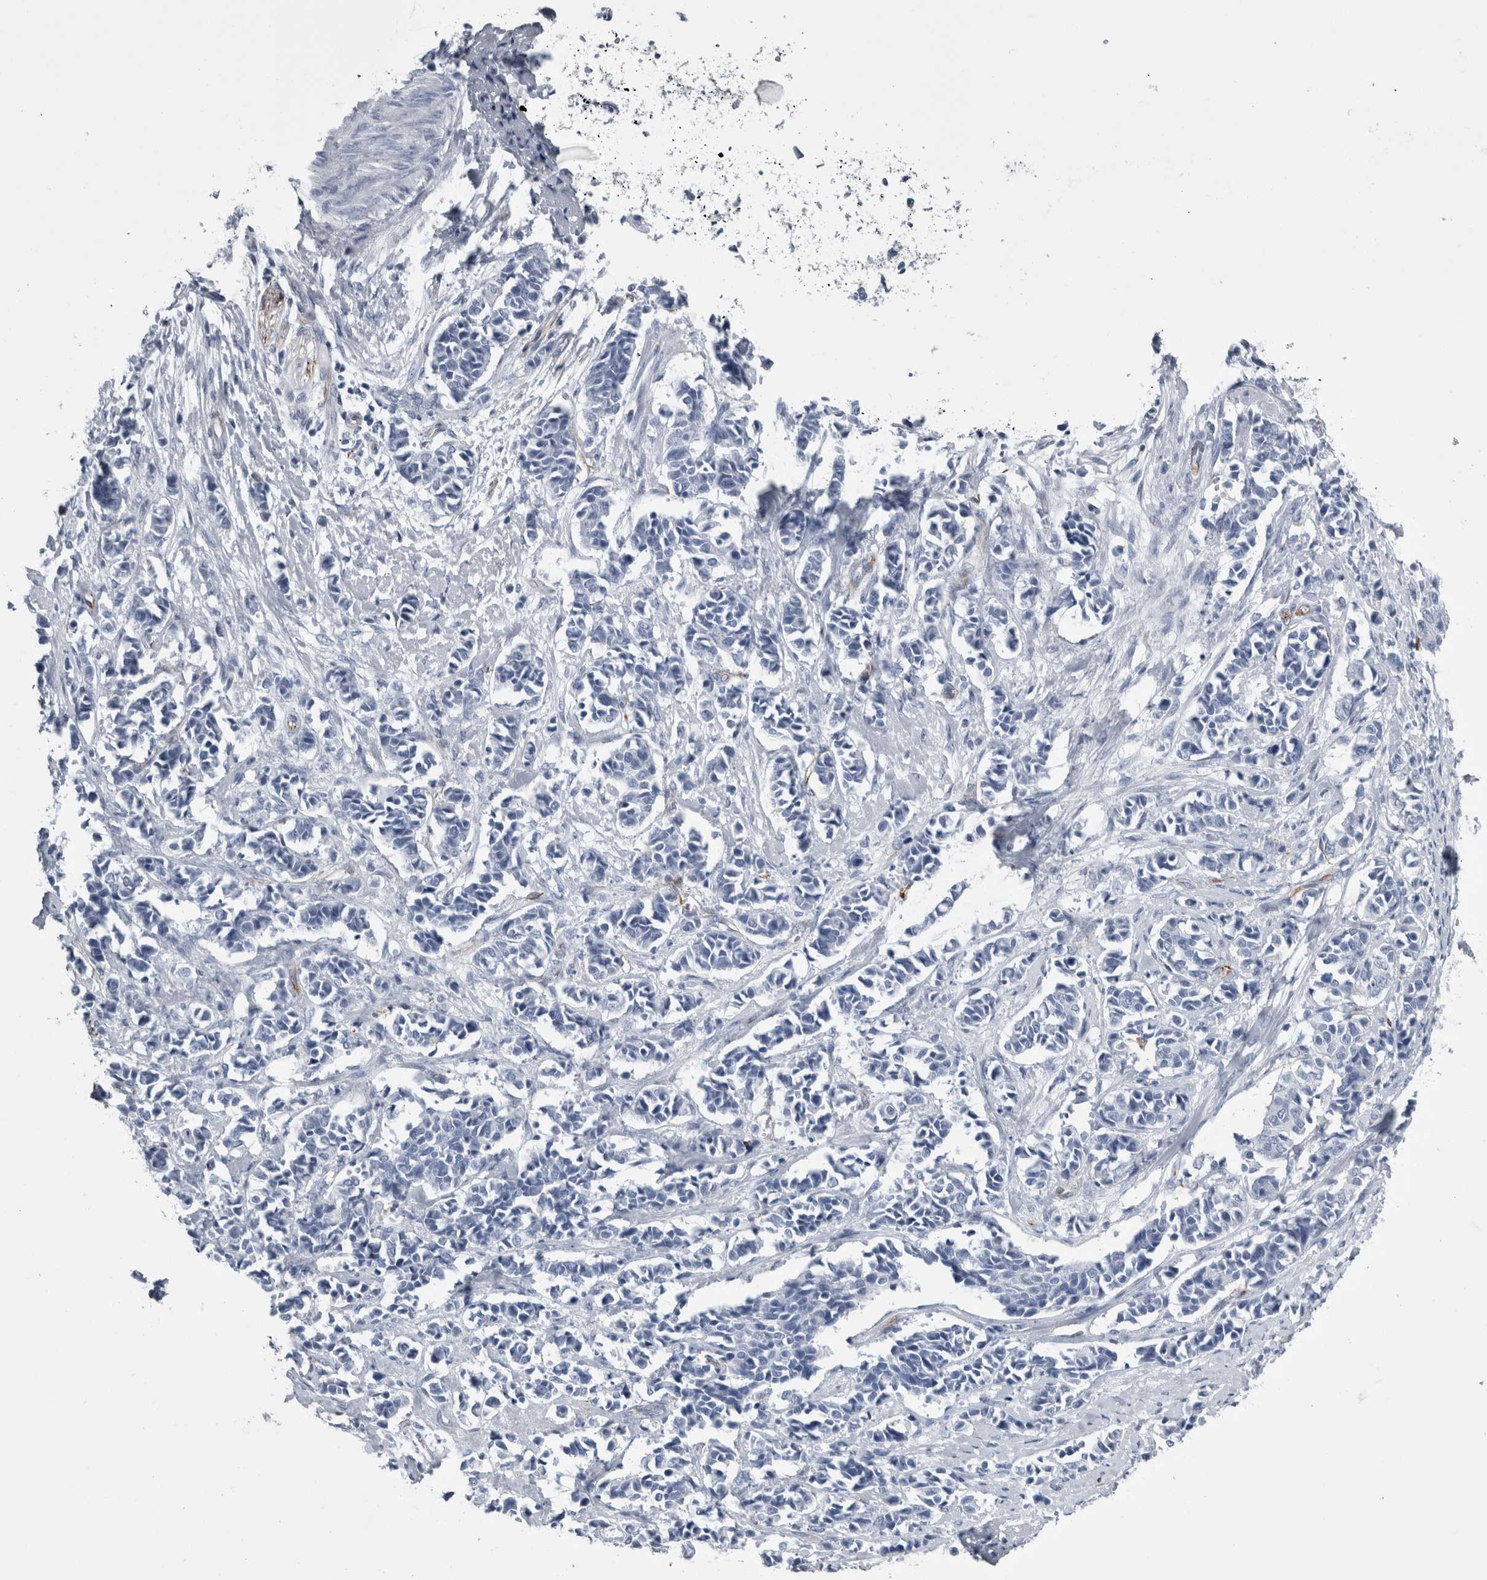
{"staining": {"intensity": "negative", "quantity": "none", "location": "none"}, "tissue": "cervical cancer", "cell_type": "Tumor cells", "image_type": "cancer", "snomed": [{"axis": "morphology", "description": "Normal tissue, NOS"}, {"axis": "morphology", "description": "Squamous cell carcinoma, NOS"}, {"axis": "topography", "description": "Cervix"}], "caption": "Immunohistochemical staining of squamous cell carcinoma (cervical) displays no significant staining in tumor cells.", "gene": "VWDE", "patient": {"sex": "female", "age": 35}}